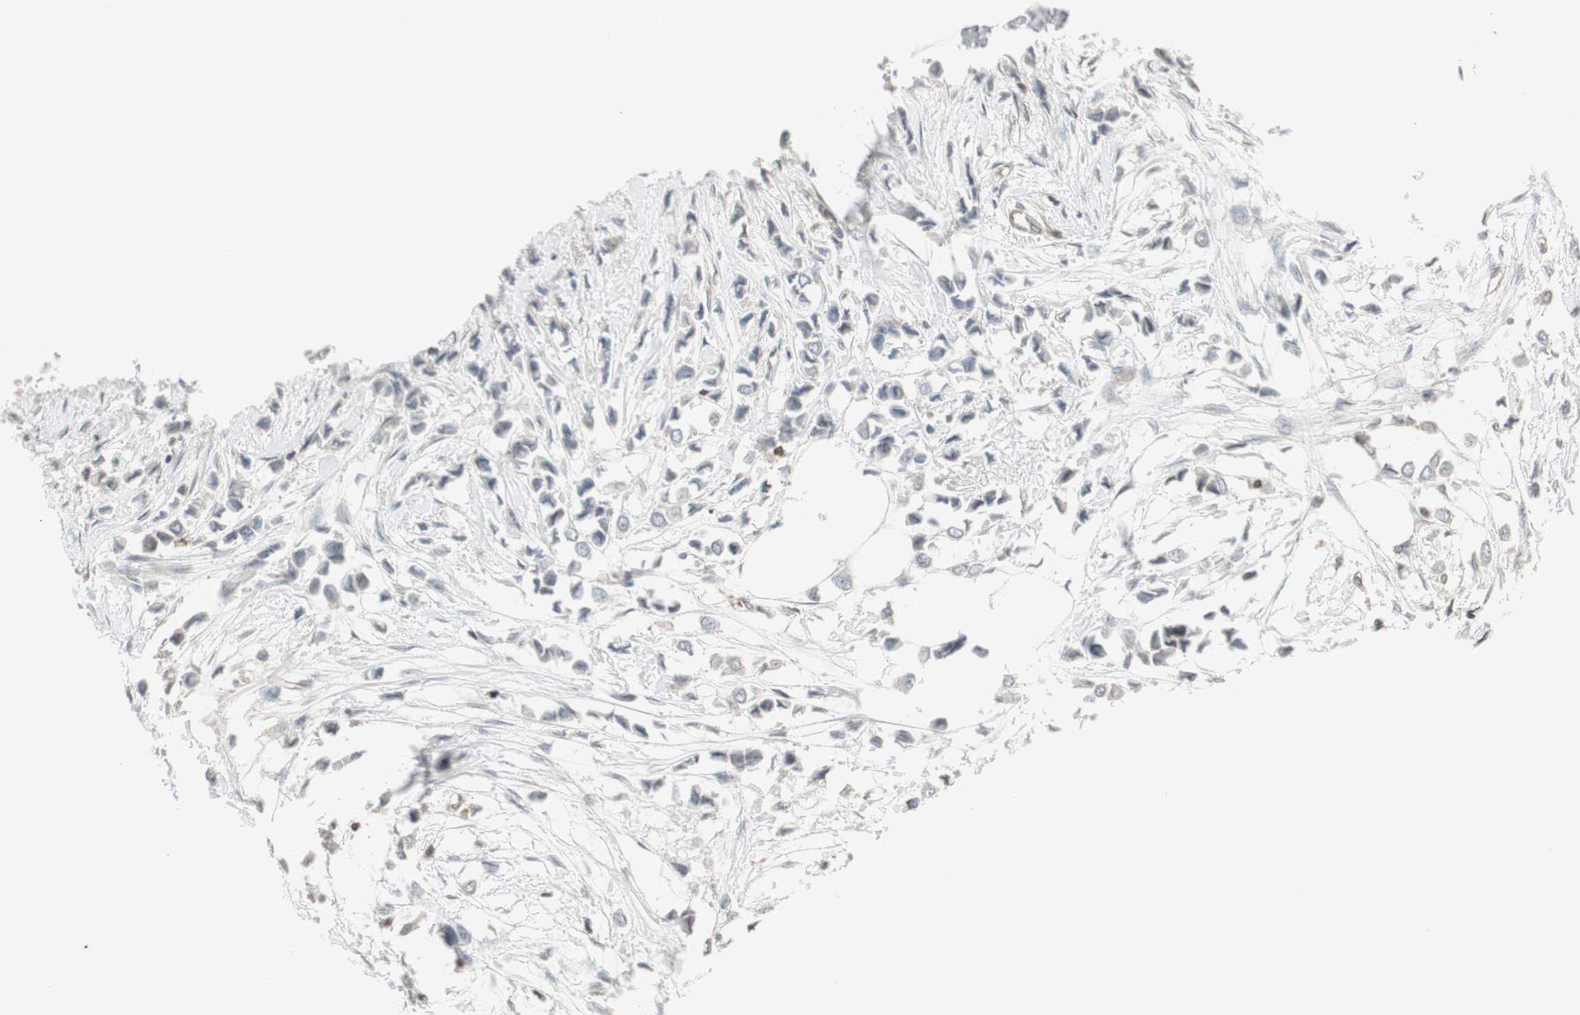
{"staining": {"intensity": "negative", "quantity": "none", "location": "none"}, "tissue": "breast cancer", "cell_type": "Tumor cells", "image_type": "cancer", "snomed": [{"axis": "morphology", "description": "Lobular carcinoma"}, {"axis": "topography", "description": "Breast"}], "caption": "High magnification brightfield microscopy of lobular carcinoma (breast) stained with DAB (brown) and counterstained with hematoxylin (blue): tumor cells show no significant expression. (DAB (3,3'-diaminobenzidine) IHC visualized using brightfield microscopy, high magnification).", "gene": "ARHGEF1", "patient": {"sex": "female", "age": 51}}